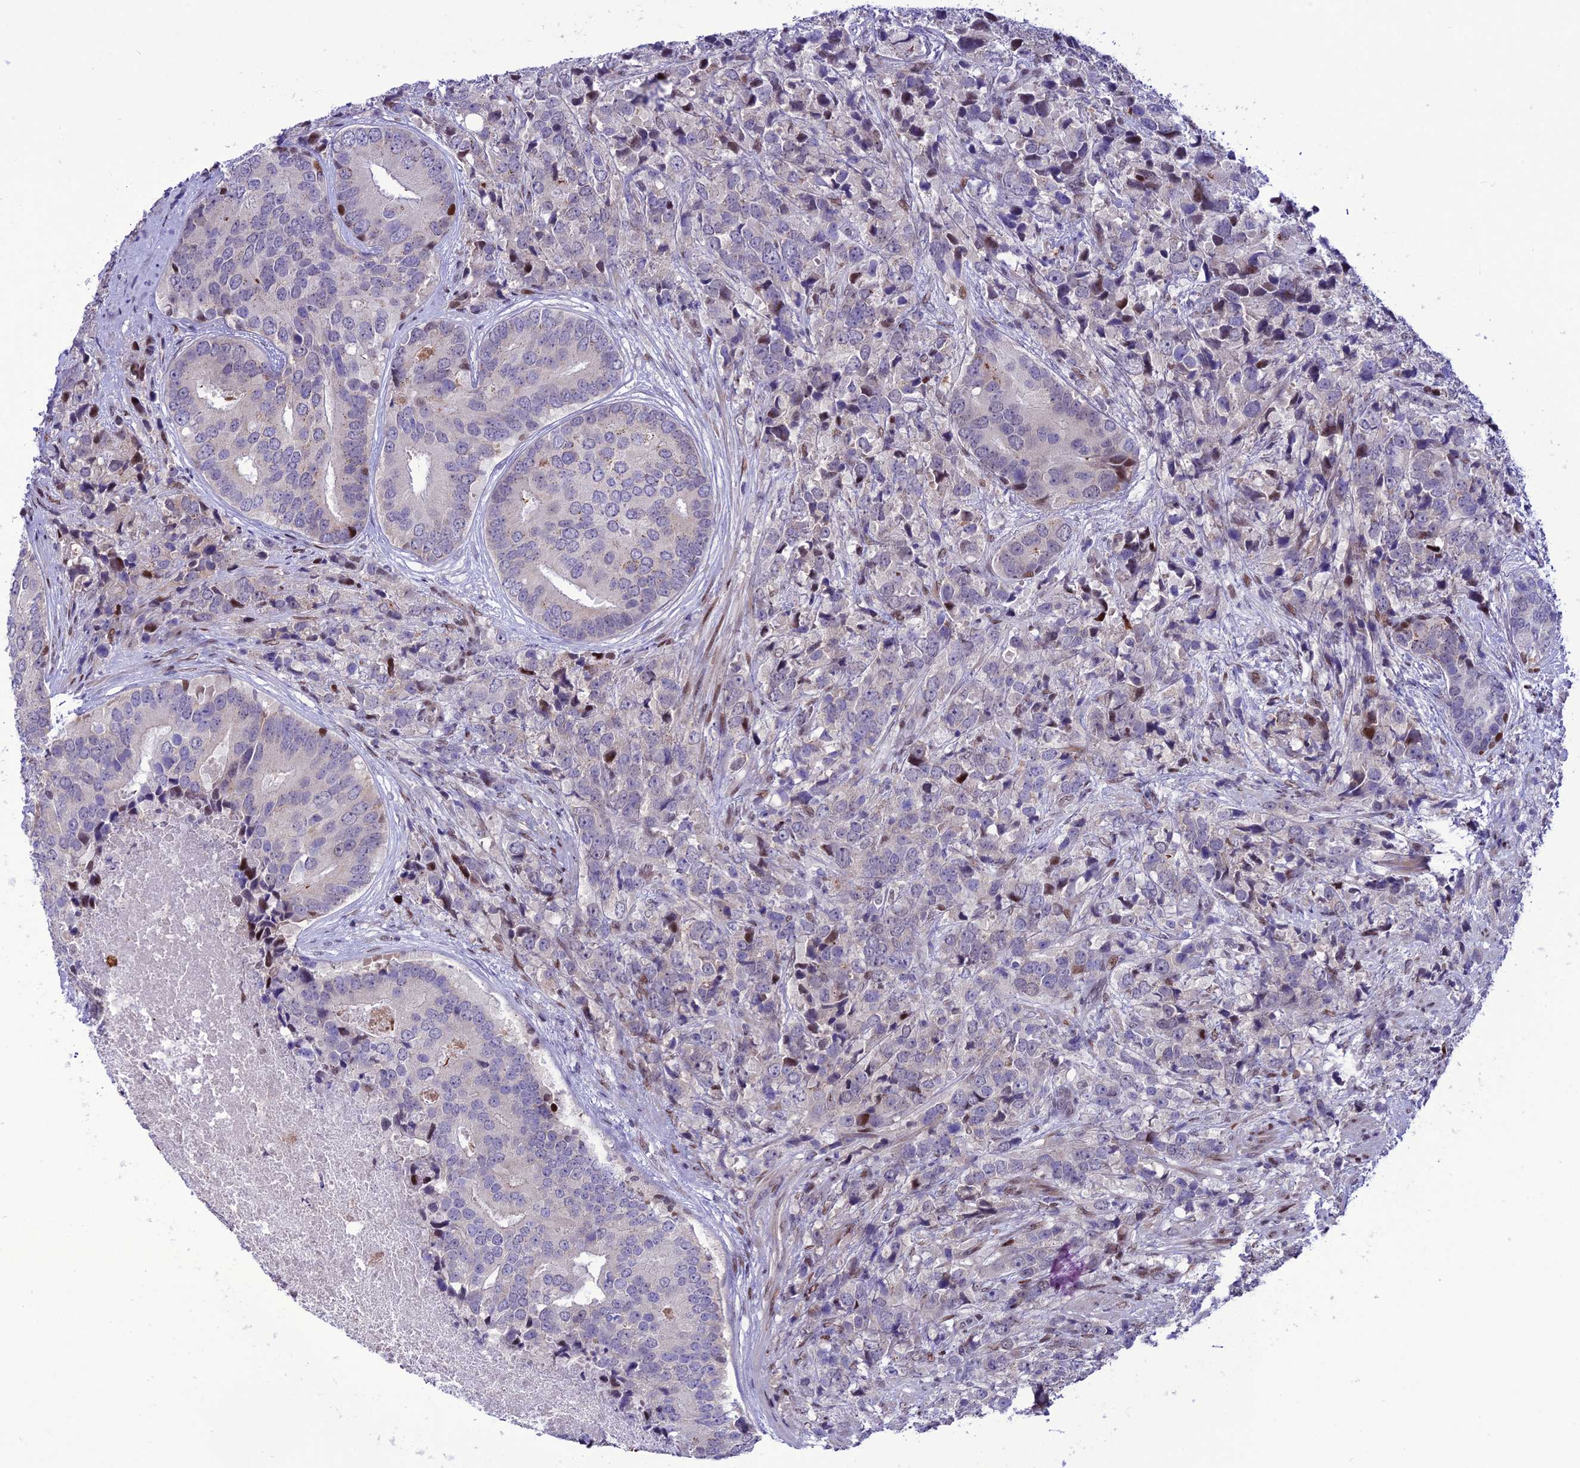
{"staining": {"intensity": "negative", "quantity": "none", "location": "none"}, "tissue": "prostate cancer", "cell_type": "Tumor cells", "image_type": "cancer", "snomed": [{"axis": "morphology", "description": "Adenocarcinoma, High grade"}, {"axis": "topography", "description": "Prostate"}], "caption": "A photomicrograph of human adenocarcinoma (high-grade) (prostate) is negative for staining in tumor cells. (DAB (3,3'-diaminobenzidine) immunohistochemistry (IHC) visualized using brightfield microscopy, high magnification).", "gene": "ZNF707", "patient": {"sex": "male", "age": 62}}